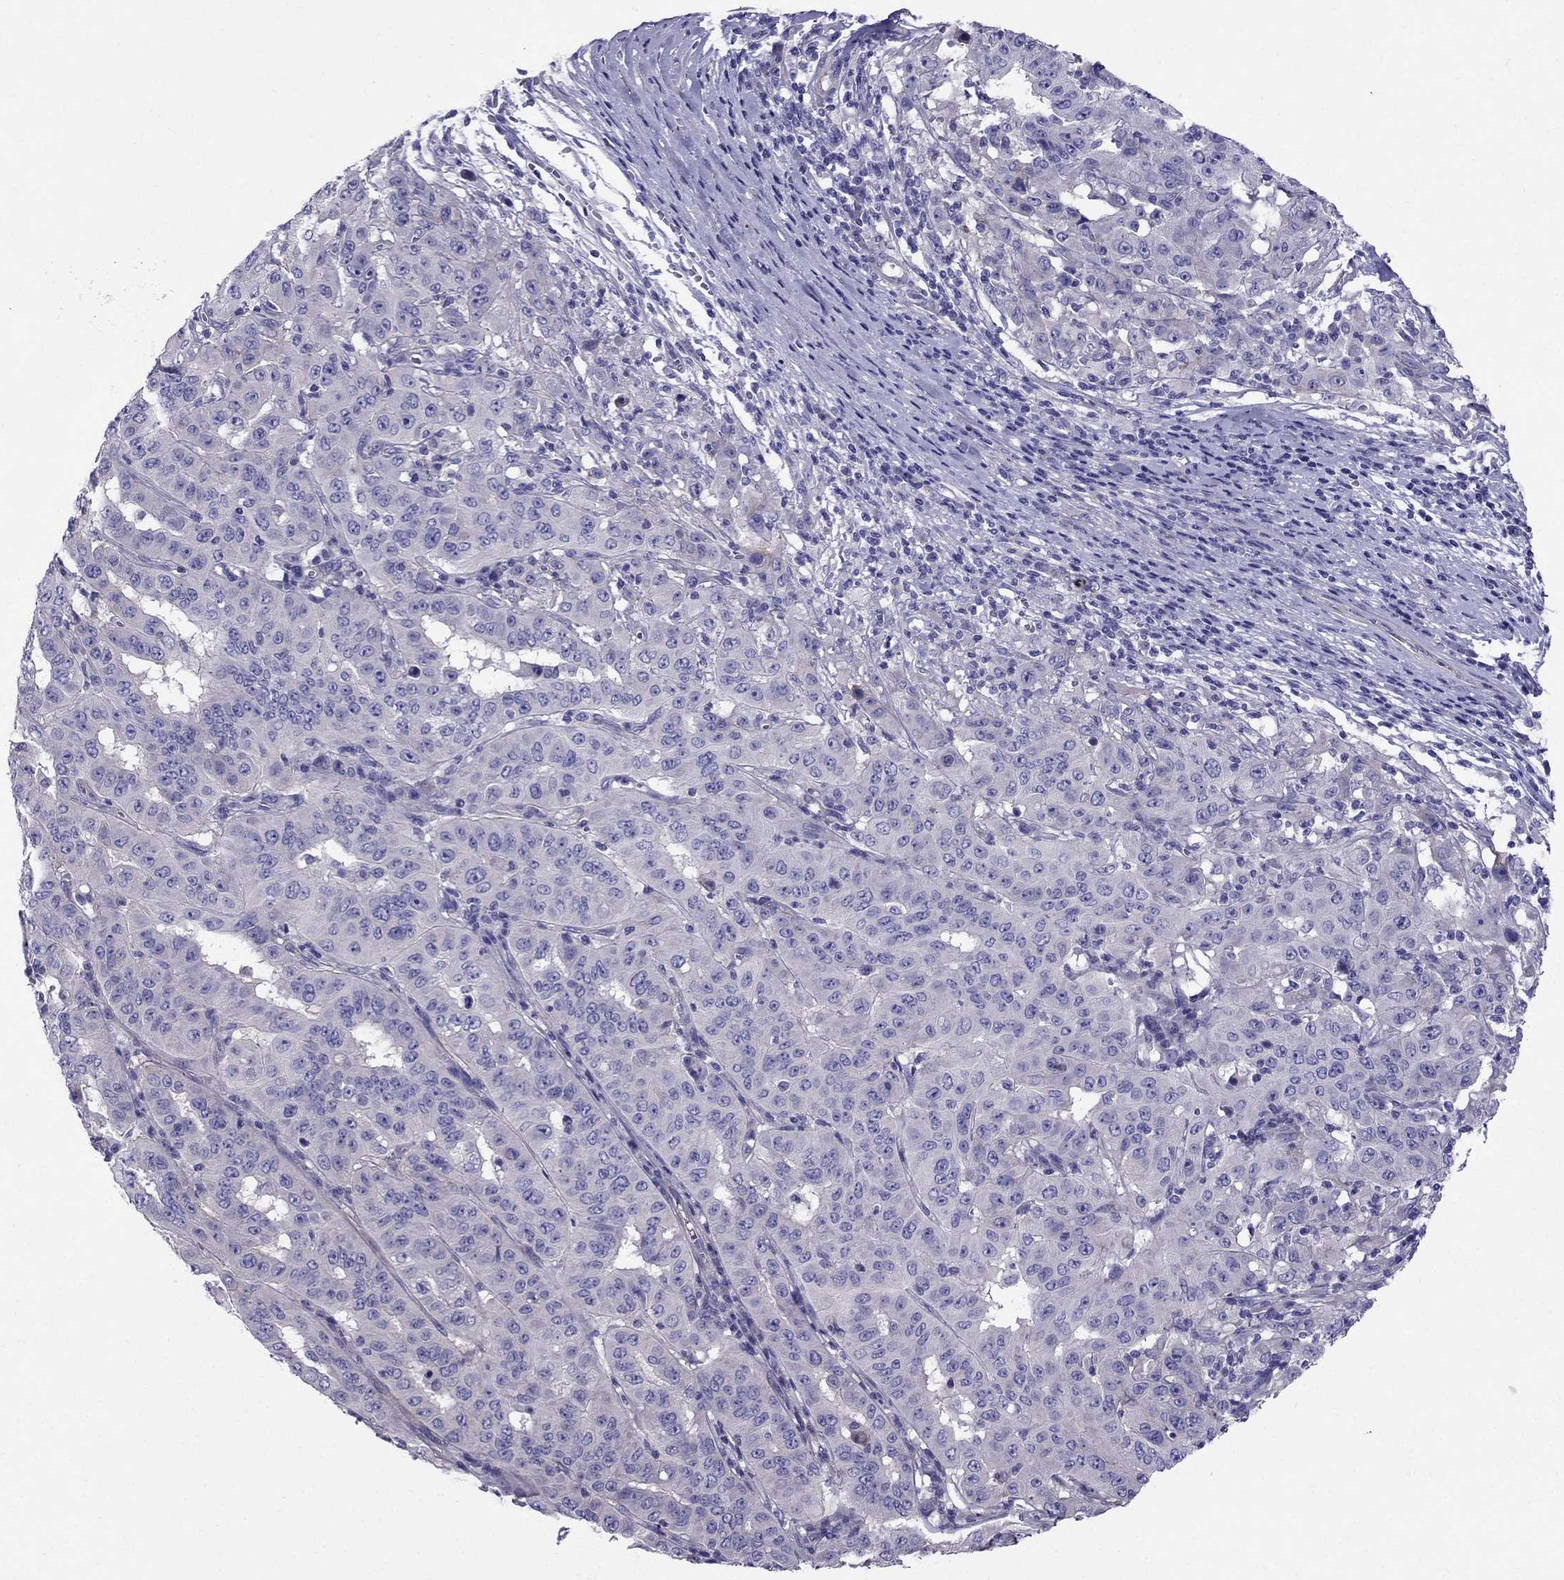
{"staining": {"intensity": "negative", "quantity": "none", "location": "none"}, "tissue": "pancreatic cancer", "cell_type": "Tumor cells", "image_type": "cancer", "snomed": [{"axis": "morphology", "description": "Adenocarcinoma, NOS"}, {"axis": "topography", "description": "Pancreas"}], "caption": "Immunohistochemistry of pancreatic adenocarcinoma exhibits no positivity in tumor cells.", "gene": "GPR50", "patient": {"sex": "male", "age": 63}}